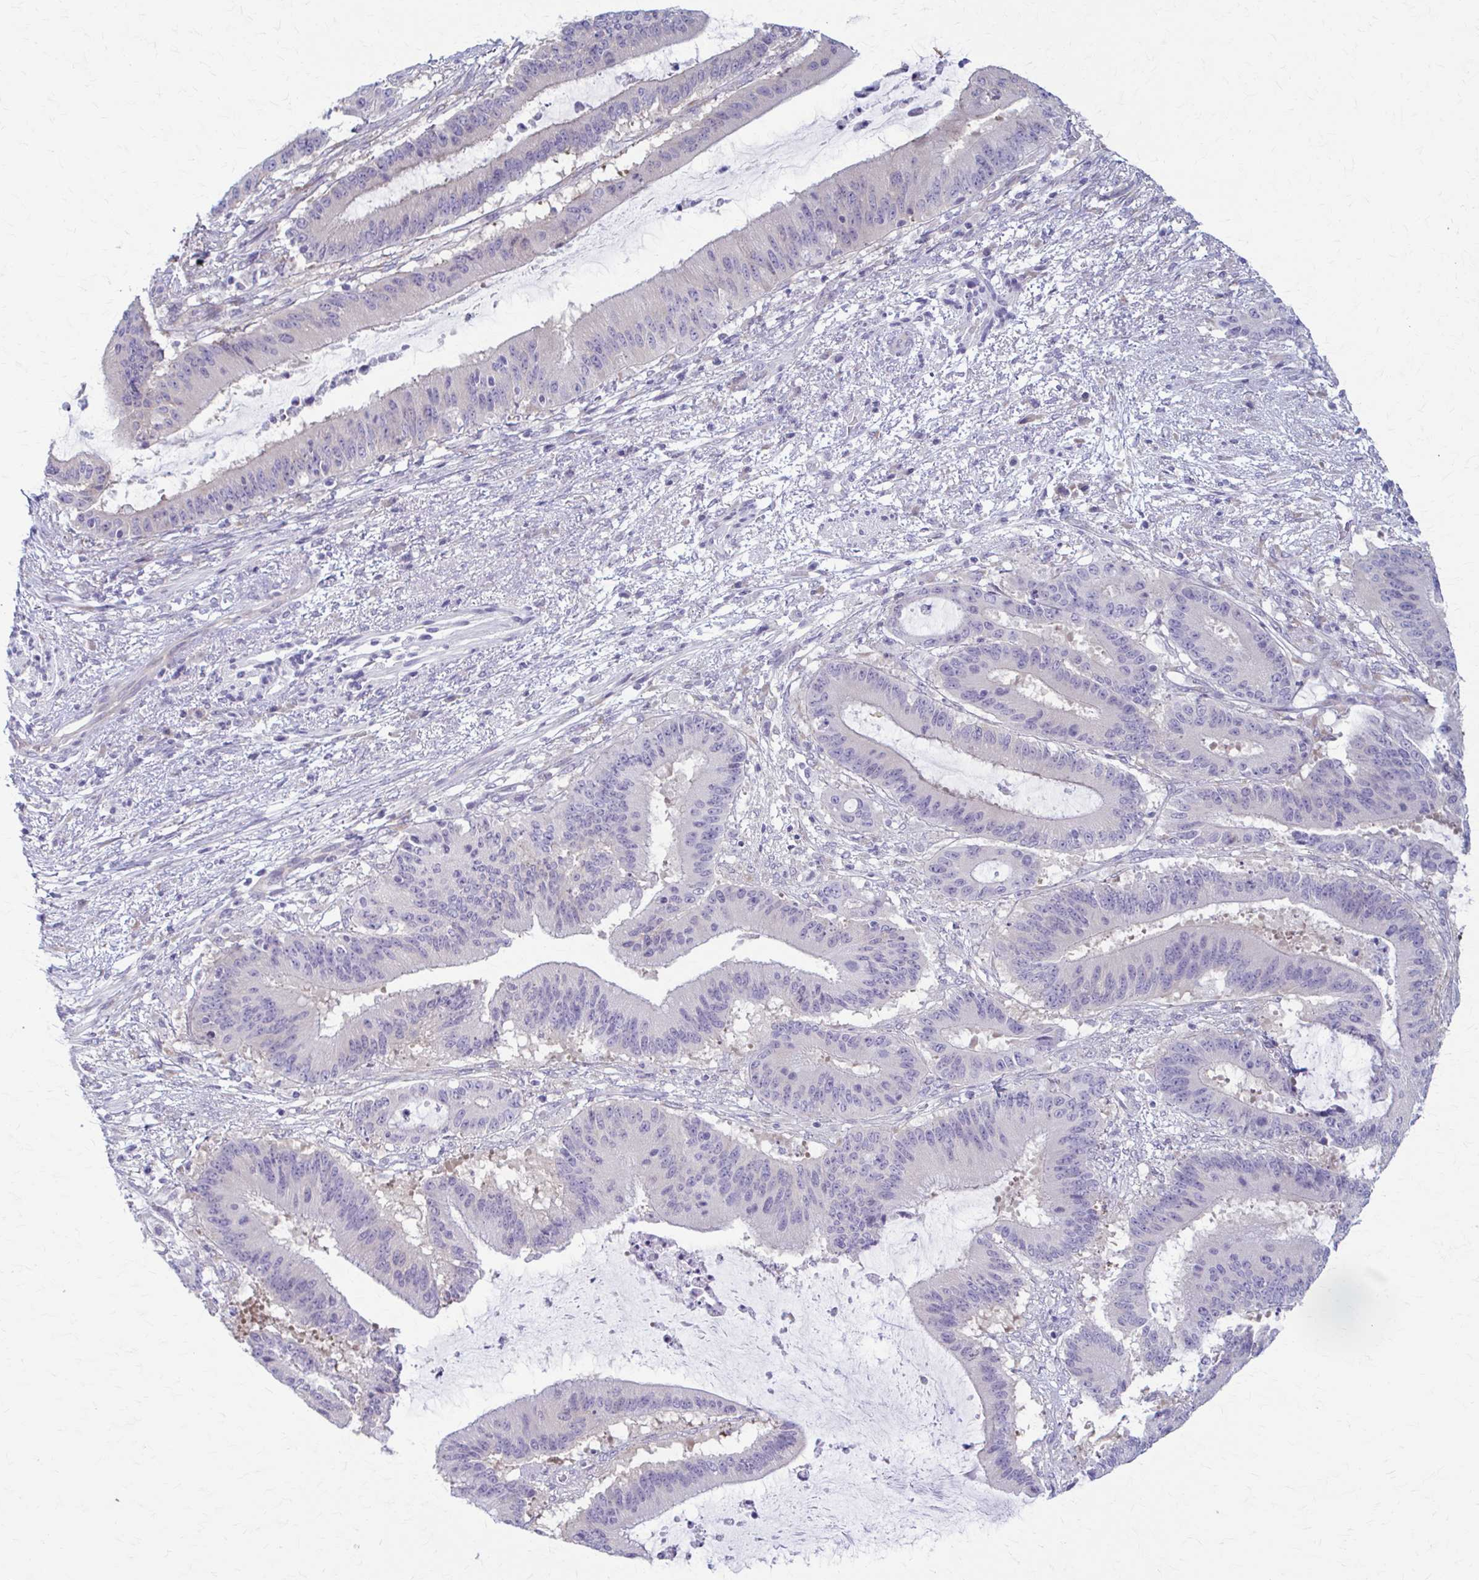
{"staining": {"intensity": "negative", "quantity": "none", "location": "none"}, "tissue": "liver cancer", "cell_type": "Tumor cells", "image_type": "cancer", "snomed": [{"axis": "morphology", "description": "Normal tissue, NOS"}, {"axis": "morphology", "description": "Cholangiocarcinoma"}, {"axis": "topography", "description": "Liver"}, {"axis": "topography", "description": "Peripheral nerve tissue"}], "caption": "A high-resolution image shows IHC staining of liver cancer, which demonstrates no significant positivity in tumor cells. (Stains: DAB (3,3'-diaminobenzidine) immunohistochemistry (IHC) with hematoxylin counter stain, Microscopy: brightfield microscopy at high magnification).", "gene": "PRKRA", "patient": {"sex": "female", "age": 73}}